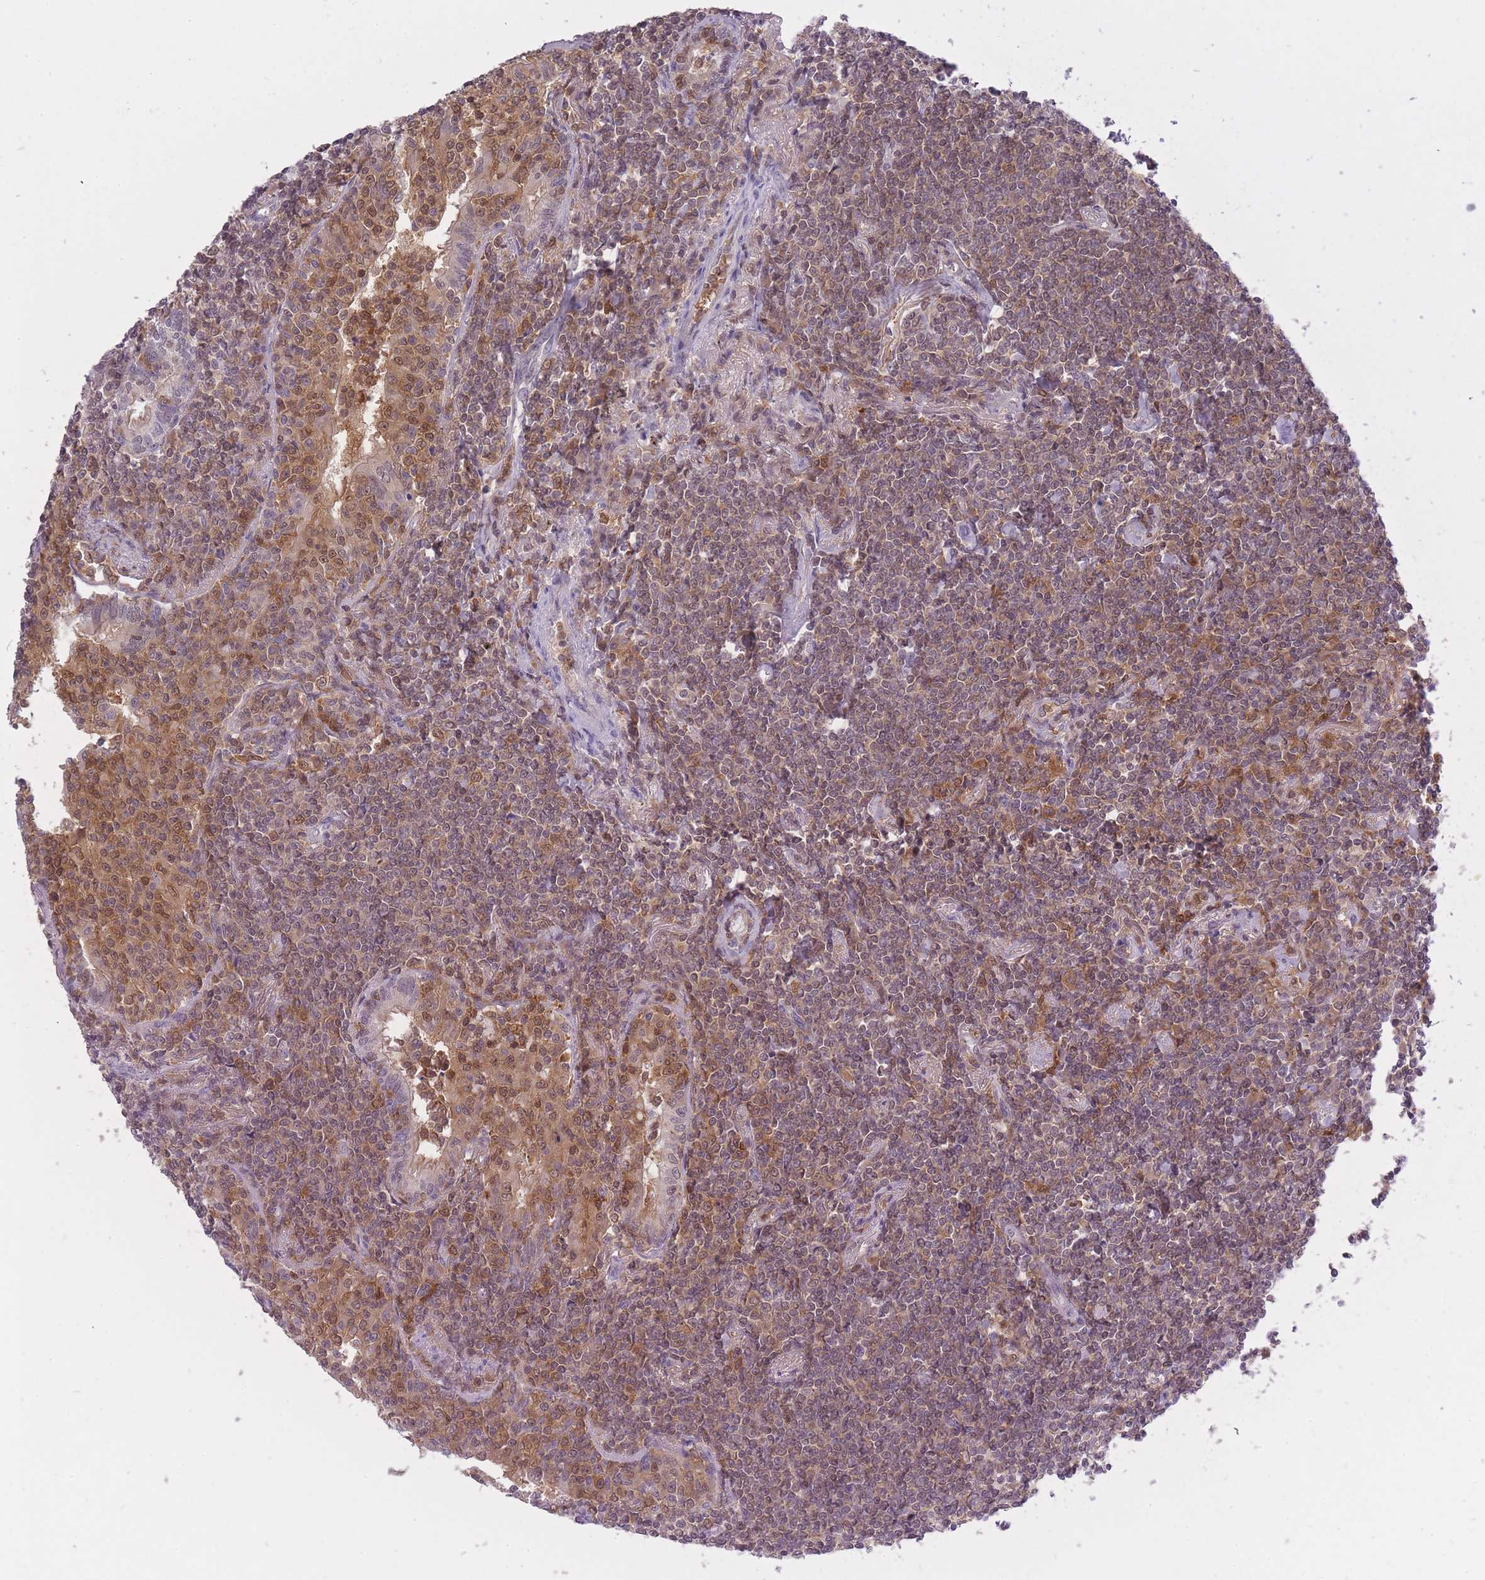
{"staining": {"intensity": "moderate", "quantity": "25%-75%", "location": "cytoplasmic/membranous,nuclear"}, "tissue": "lymphoma", "cell_type": "Tumor cells", "image_type": "cancer", "snomed": [{"axis": "morphology", "description": "Malignant lymphoma, non-Hodgkin's type, Low grade"}, {"axis": "topography", "description": "Lung"}], "caption": "IHC (DAB) staining of lymphoma shows moderate cytoplasmic/membranous and nuclear protein expression in about 25%-75% of tumor cells.", "gene": "CXorf38", "patient": {"sex": "female", "age": 71}}